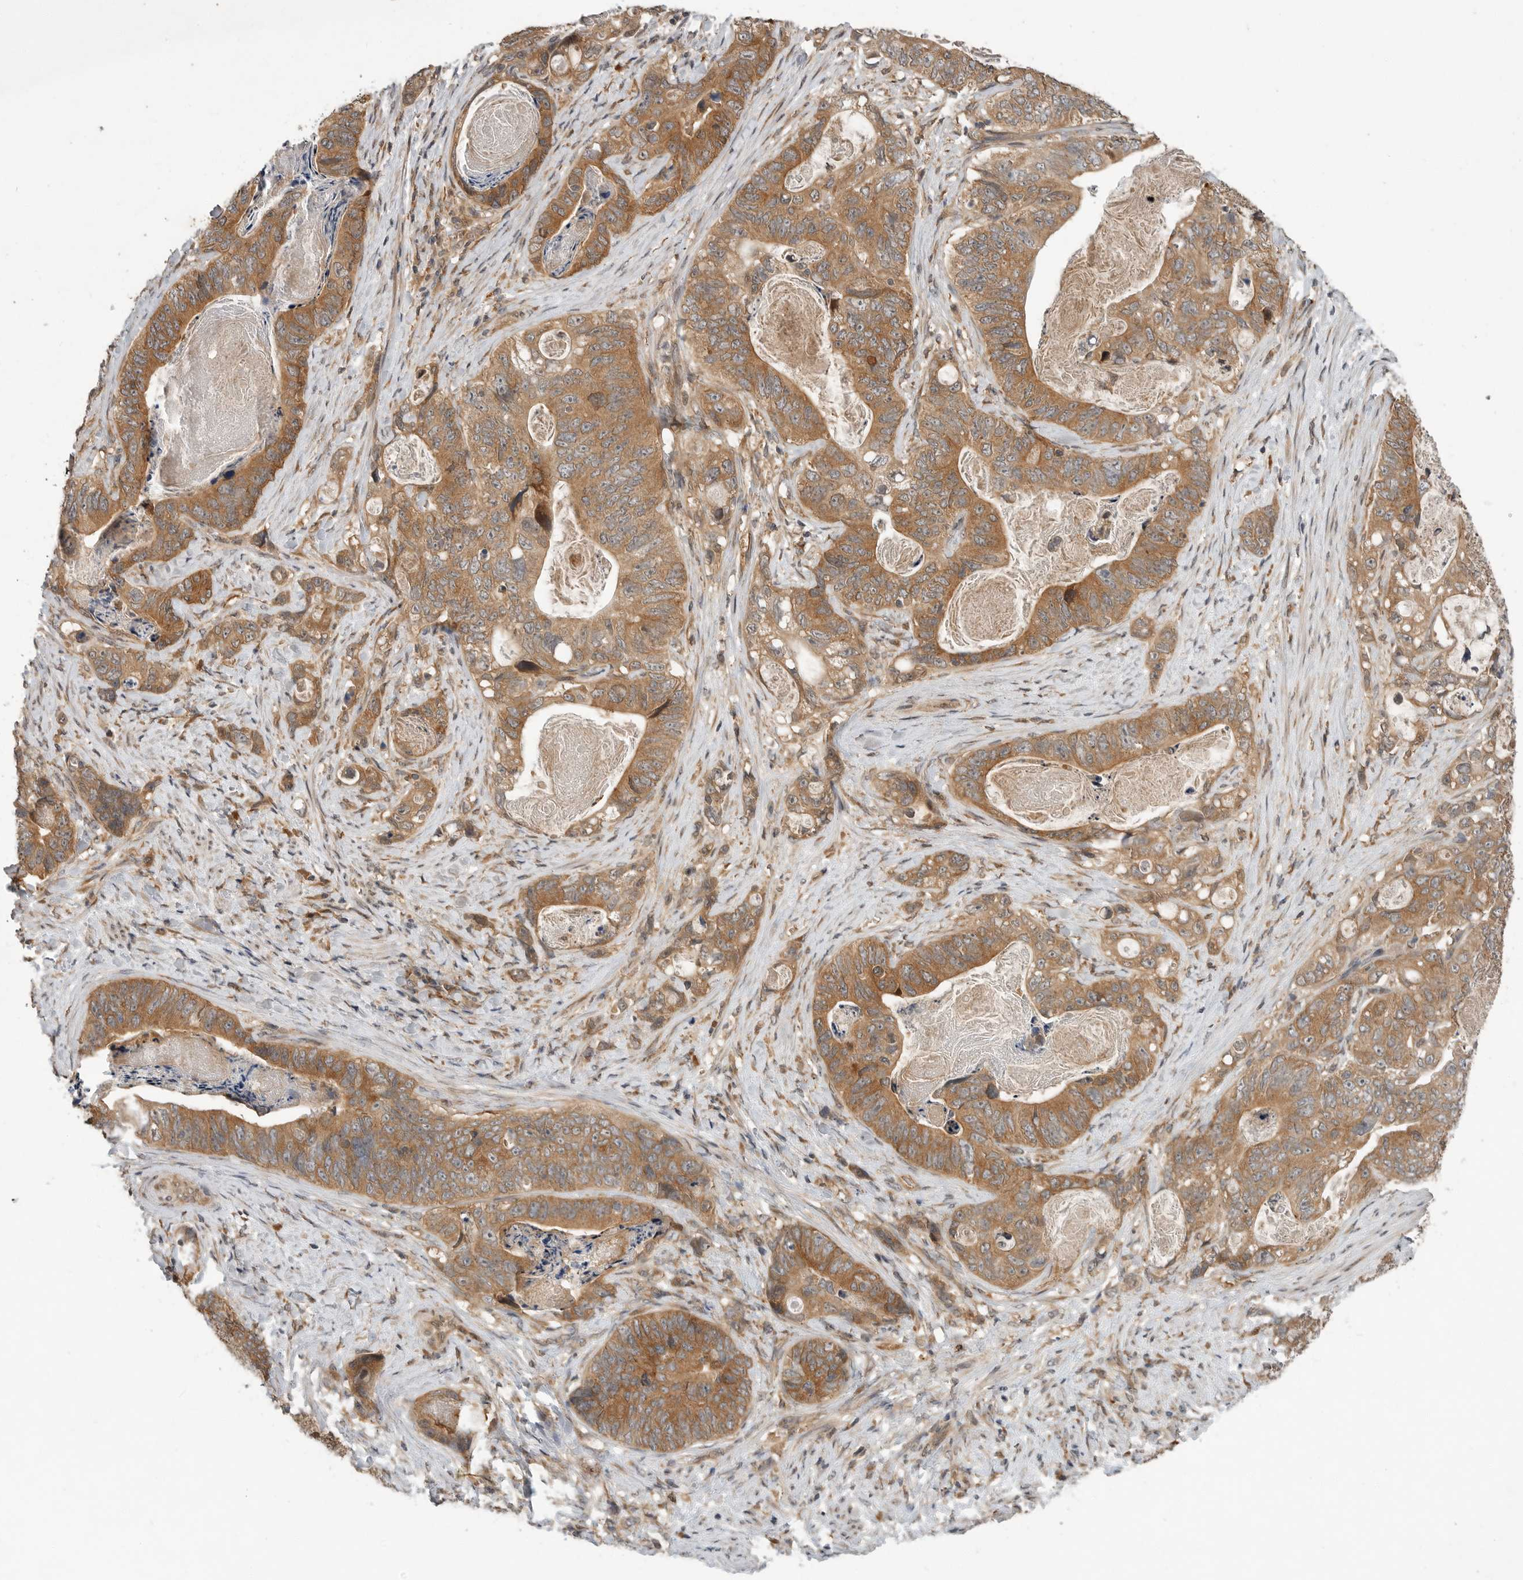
{"staining": {"intensity": "moderate", "quantity": ">75%", "location": "cytoplasmic/membranous"}, "tissue": "stomach cancer", "cell_type": "Tumor cells", "image_type": "cancer", "snomed": [{"axis": "morphology", "description": "Normal tissue, NOS"}, {"axis": "morphology", "description": "Adenocarcinoma, NOS"}, {"axis": "topography", "description": "Stomach"}], "caption": "A brown stain labels moderate cytoplasmic/membranous staining of a protein in stomach cancer tumor cells.", "gene": "OSBPL9", "patient": {"sex": "female", "age": 89}}